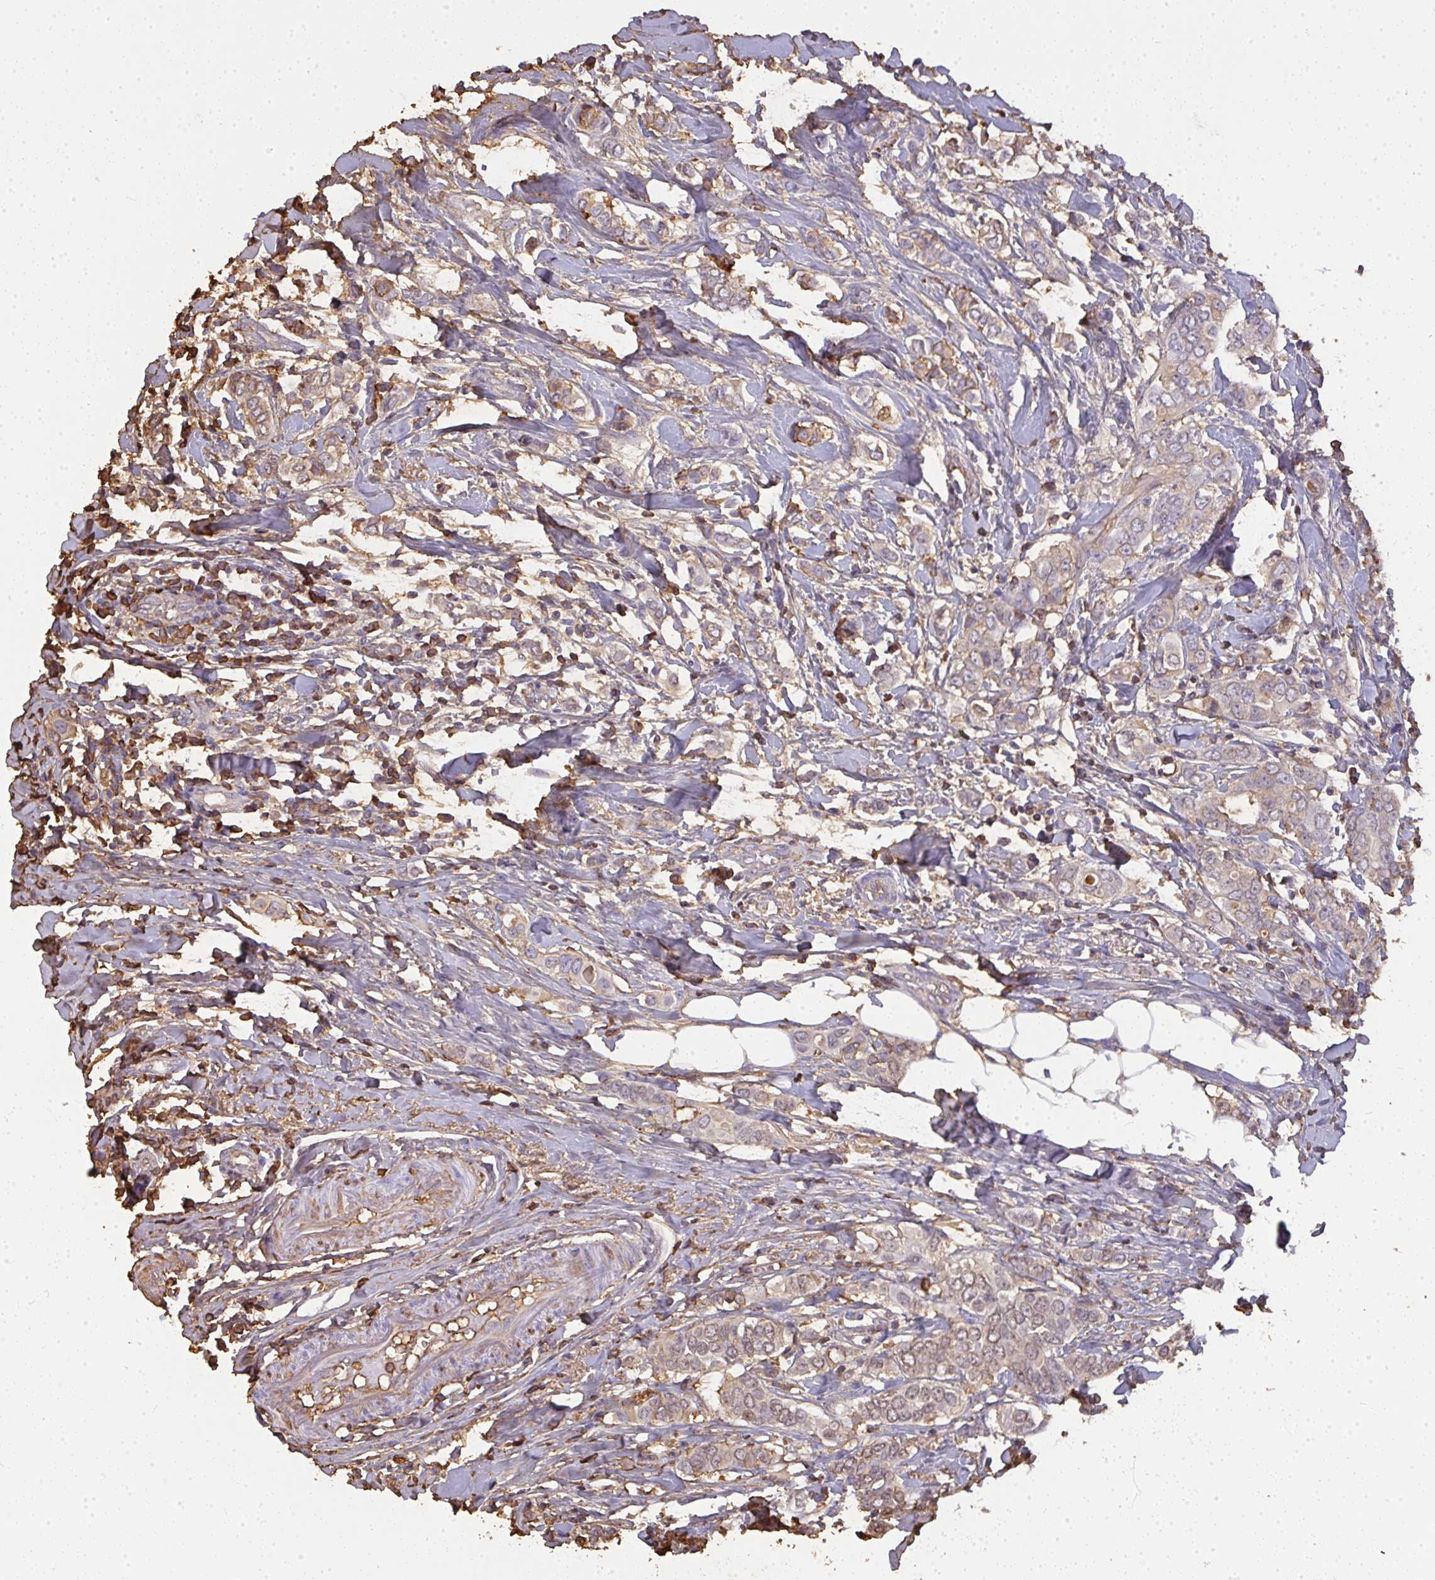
{"staining": {"intensity": "weak", "quantity": "25%-75%", "location": "cytoplasmic/membranous"}, "tissue": "breast cancer", "cell_type": "Tumor cells", "image_type": "cancer", "snomed": [{"axis": "morphology", "description": "Lobular carcinoma"}, {"axis": "topography", "description": "Breast"}], "caption": "Tumor cells reveal weak cytoplasmic/membranous expression in about 25%-75% of cells in breast cancer (lobular carcinoma). Nuclei are stained in blue.", "gene": "SMYD5", "patient": {"sex": "female", "age": 51}}